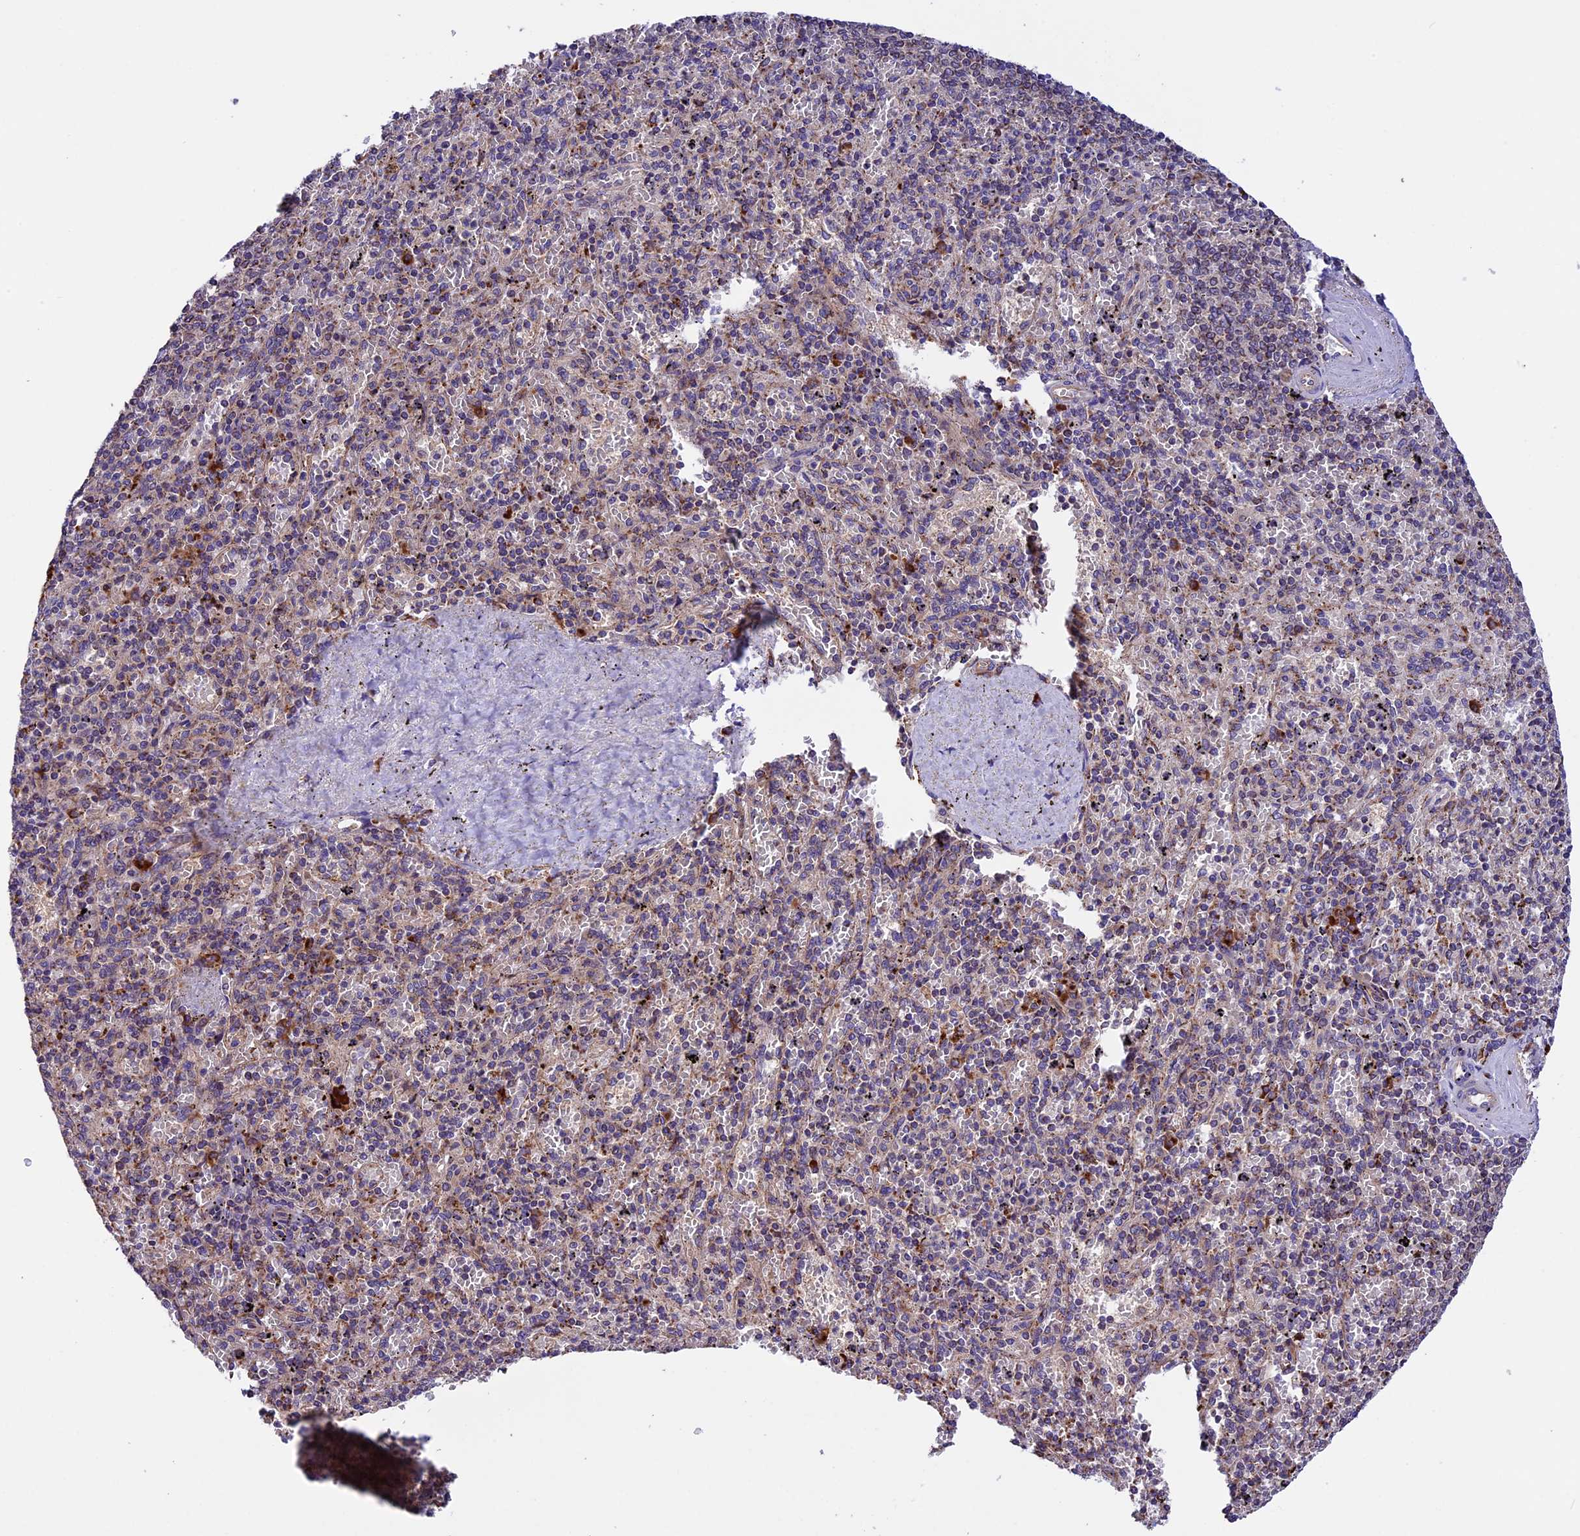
{"staining": {"intensity": "moderate", "quantity": "<25%", "location": "cytoplasmic/membranous"}, "tissue": "spleen", "cell_type": "Cells in red pulp", "image_type": "normal", "snomed": [{"axis": "morphology", "description": "Normal tissue, NOS"}, {"axis": "topography", "description": "Spleen"}], "caption": "Immunohistochemistry image of normal human spleen stained for a protein (brown), which shows low levels of moderate cytoplasmic/membranous expression in about <25% of cells in red pulp.", "gene": "METTL22", "patient": {"sex": "male", "age": 82}}